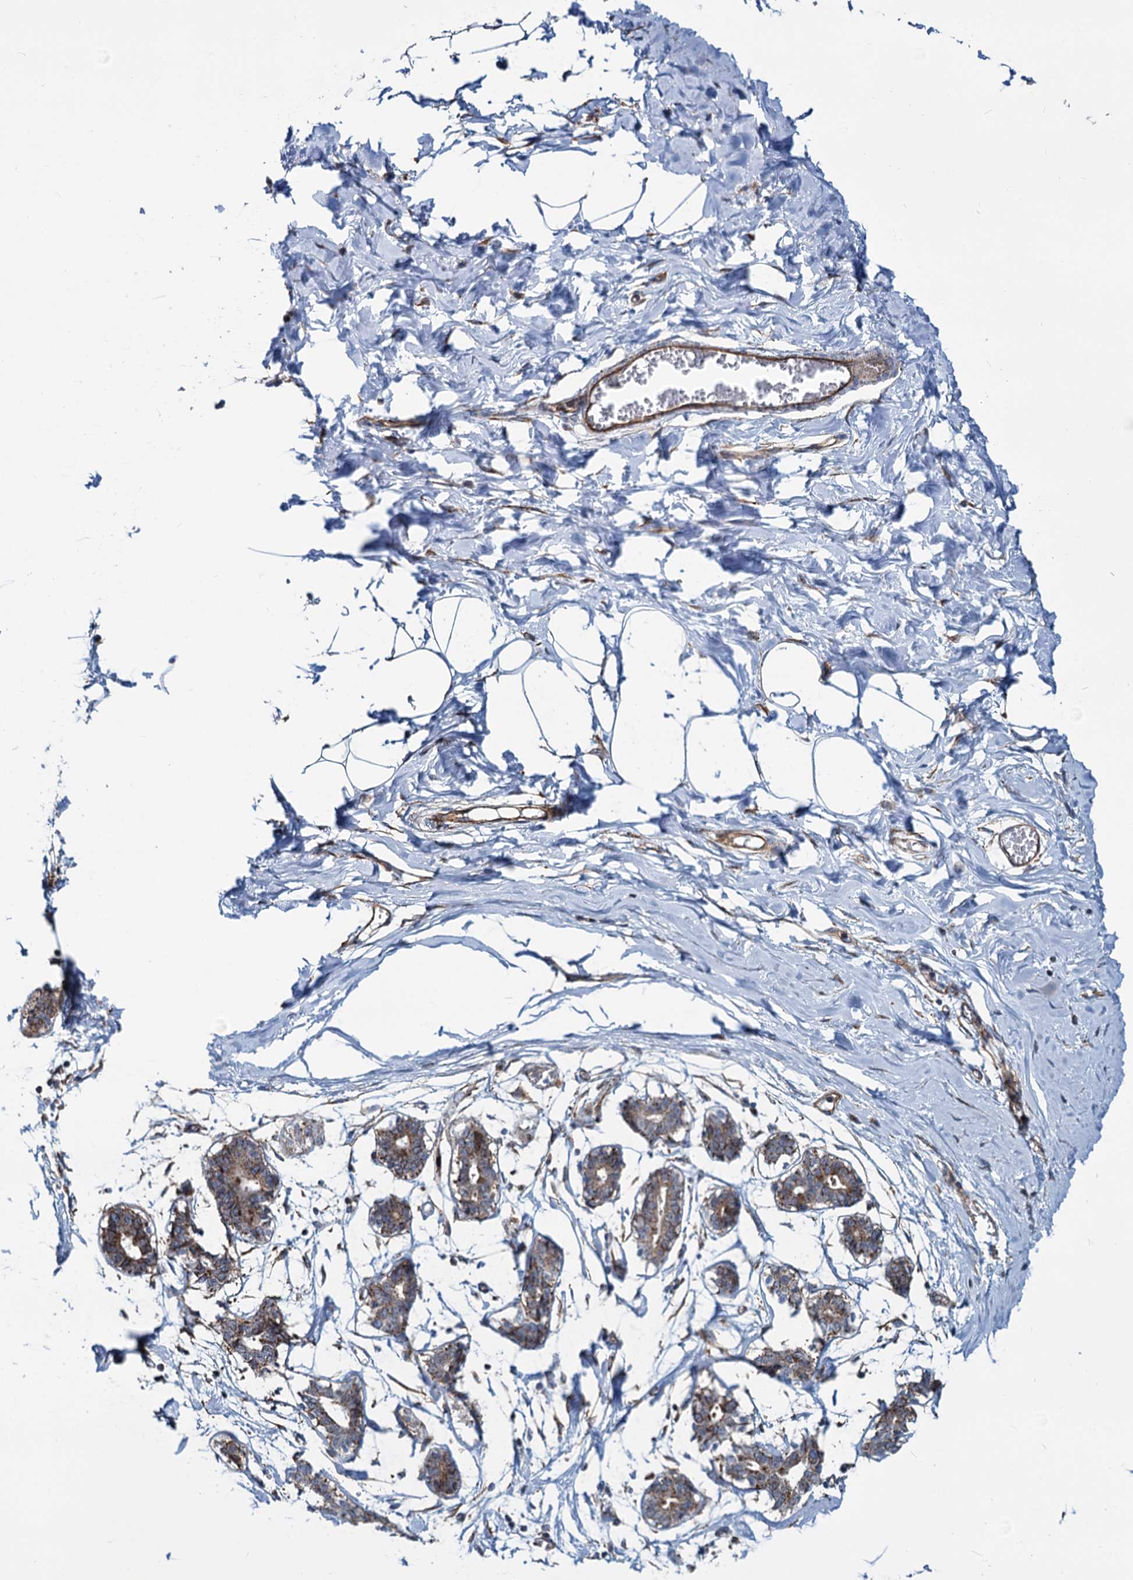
{"staining": {"intensity": "weak", "quantity": "<25%", "location": "cytoplasmic/membranous"}, "tissue": "breast", "cell_type": "Adipocytes", "image_type": "normal", "snomed": [{"axis": "morphology", "description": "Normal tissue, NOS"}, {"axis": "topography", "description": "Breast"}], "caption": "Protein analysis of benign breast demonstrates no significant positivity in adipocytes. (DAB (3,3'-diaminobenzidine) immunohistochemistry (IHC) visualized using brightfield microscopy, high magnification).", "gene": "PSEN1", "patient": {"sex": "female", "age": 27}}